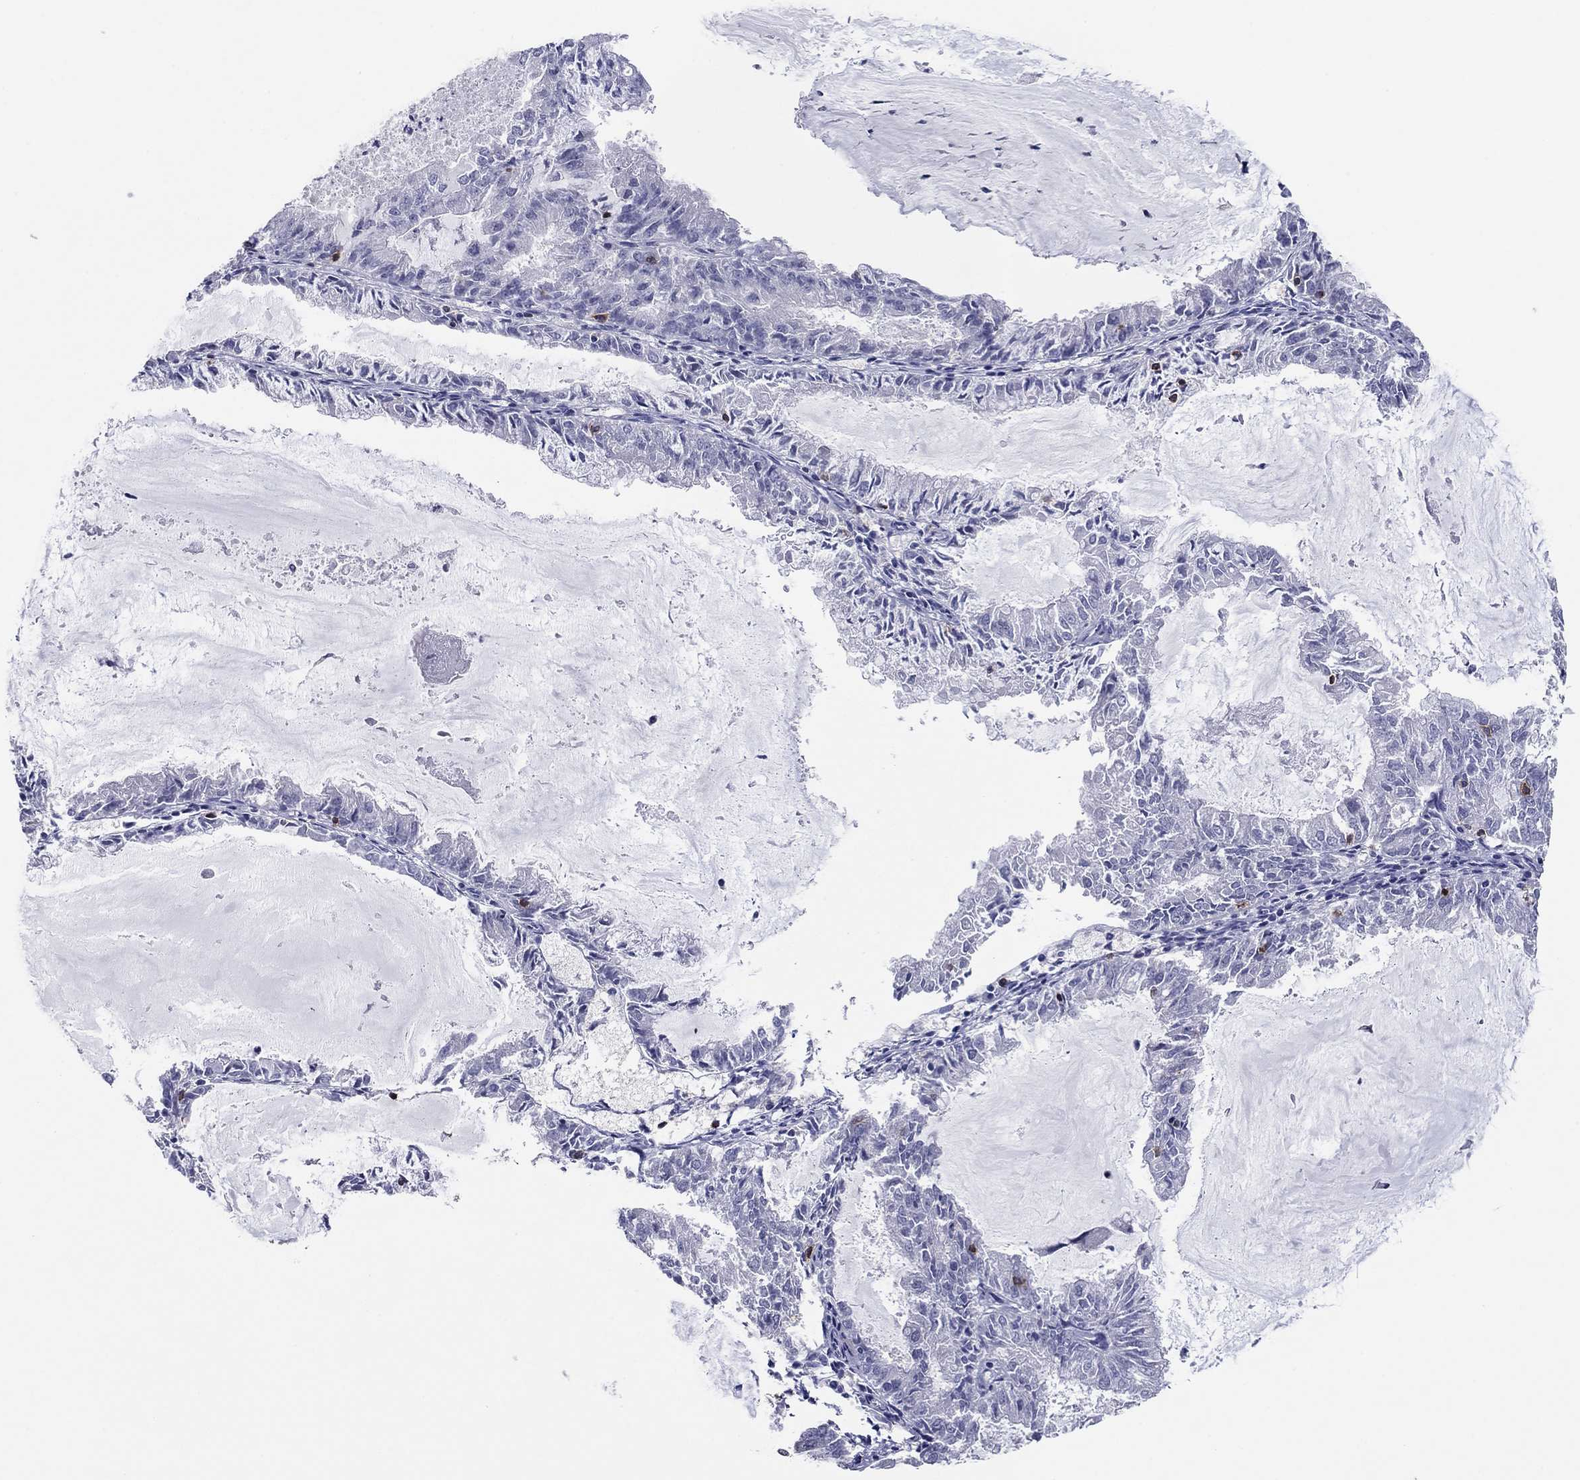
{"staining": {"intensity": "negative", "quantity": "none", "location": "none"}, "tissue": "endometrial cancer", "cell_type": "Tumor cells", "image_type": "cancer", "snomed": [{"axis": "morphology", "description": "Adenocarcinoma, NOS"}, {"axis": "topography", "description": "Endometrium"}], "caption": "This is an immunohistochemistry histopathology image of endometrial cancer (adenocarcinoma). There is no staining in tumor cells.", "gene": "ITGAE", "patient": {"sex": "female", "age": 57}}